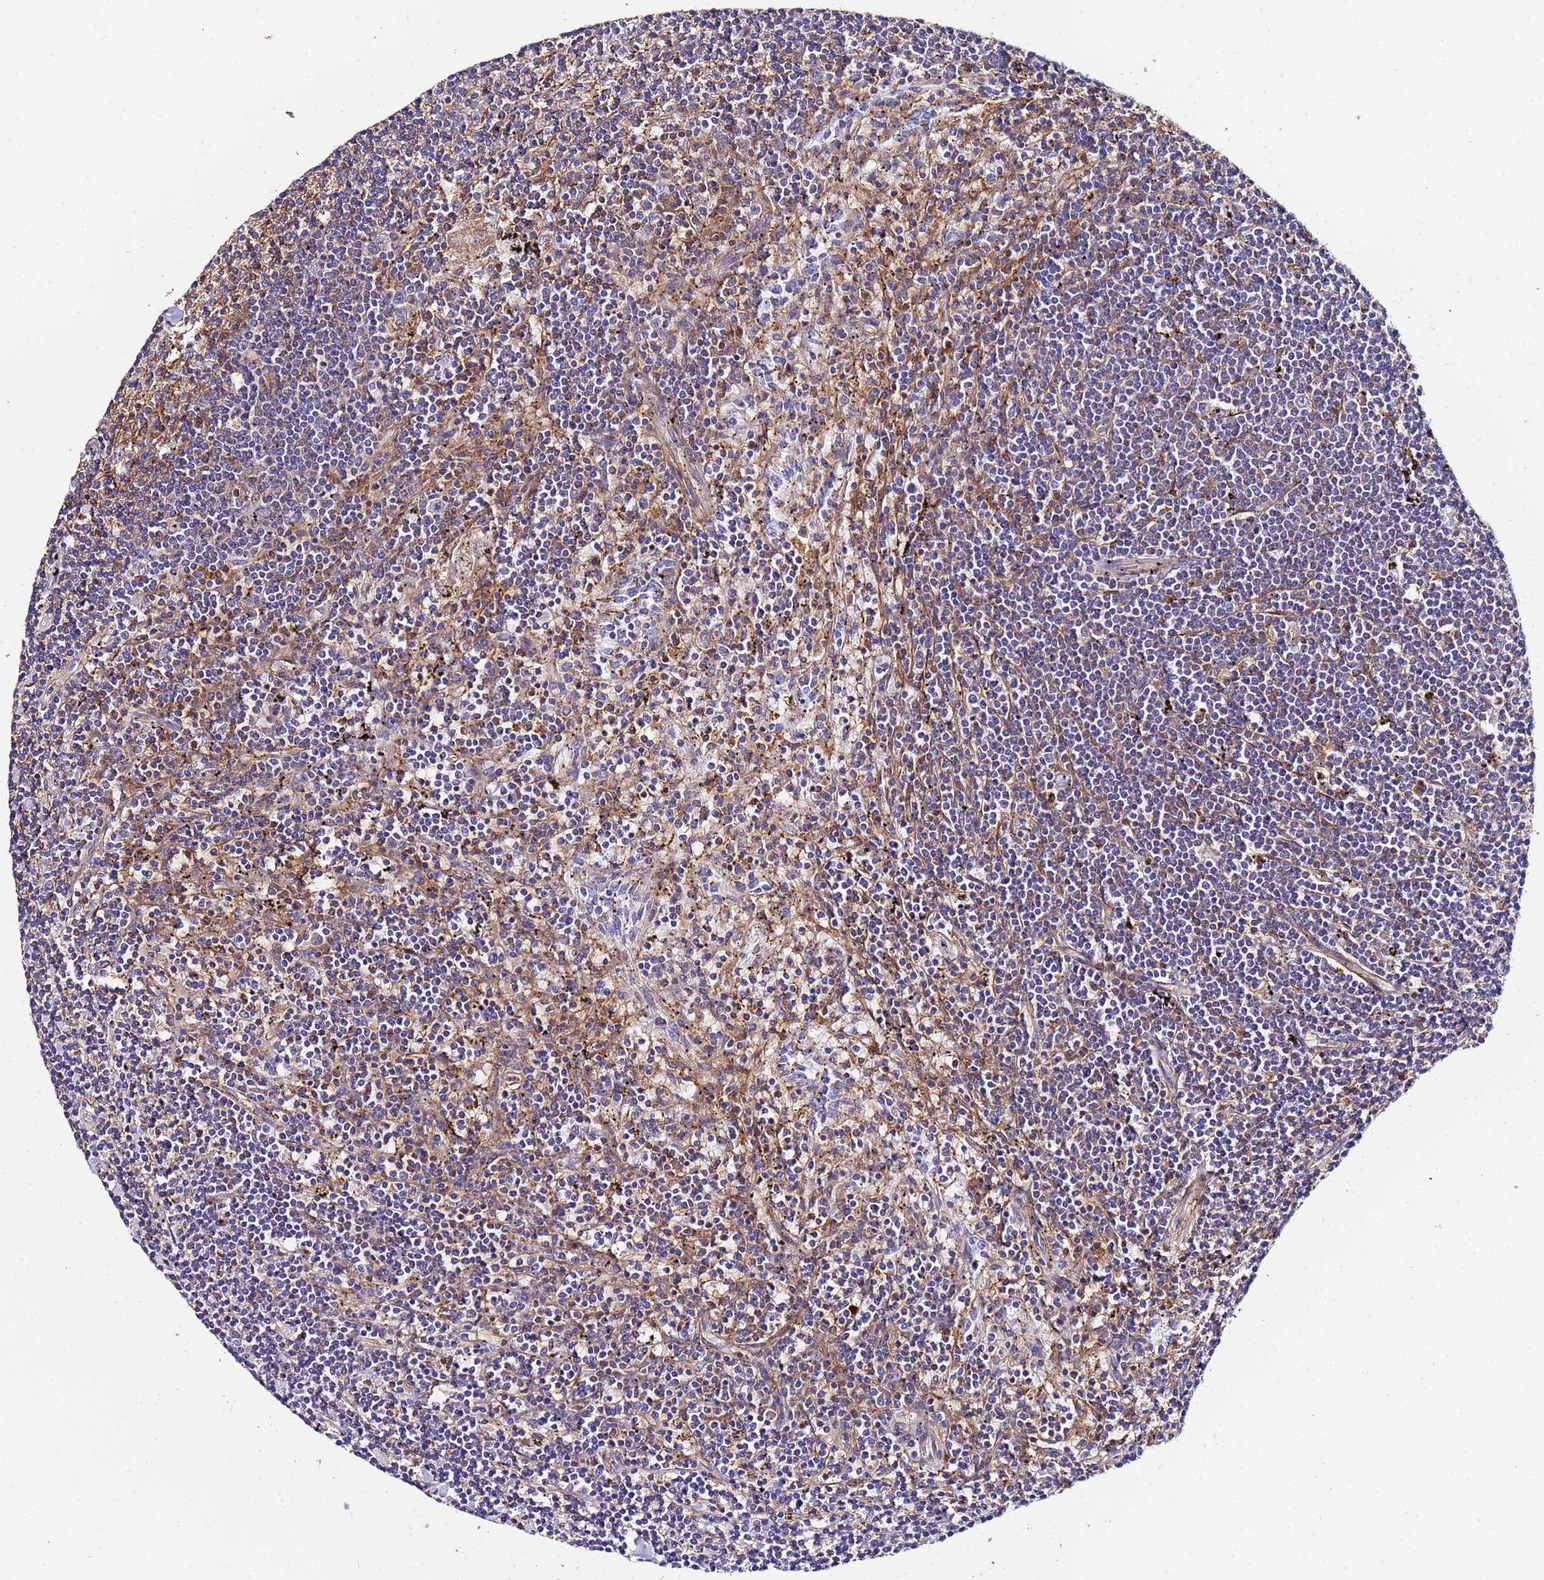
{"staining": {"intensity": "weak", "quantity": "25%-75%", "location": "cytoplasmic/membranous"}, "tissue": "lymphoma", "cell_type": "Tumor cells", "image_type": "cancer", "snomed": [{"axis": "morphology", "description": "Malignant lymphoma, non-Hodgkin's type, Low grade"}, {"axis": "topography", "description": "Spleen"}], "caption": "Immunohistochemistry (IHC) photomicrograph of neoplastic tissue: lymphoma stained using immunohistochemistry exhibits low levels of weak protein expression localized specifically in the cytoplasmic/membranous of tumor cells, appearing as a cytoplasmic/membranous brown color.", "gene": "POTEE", "patient": {"sex": "male", "age": 76}}